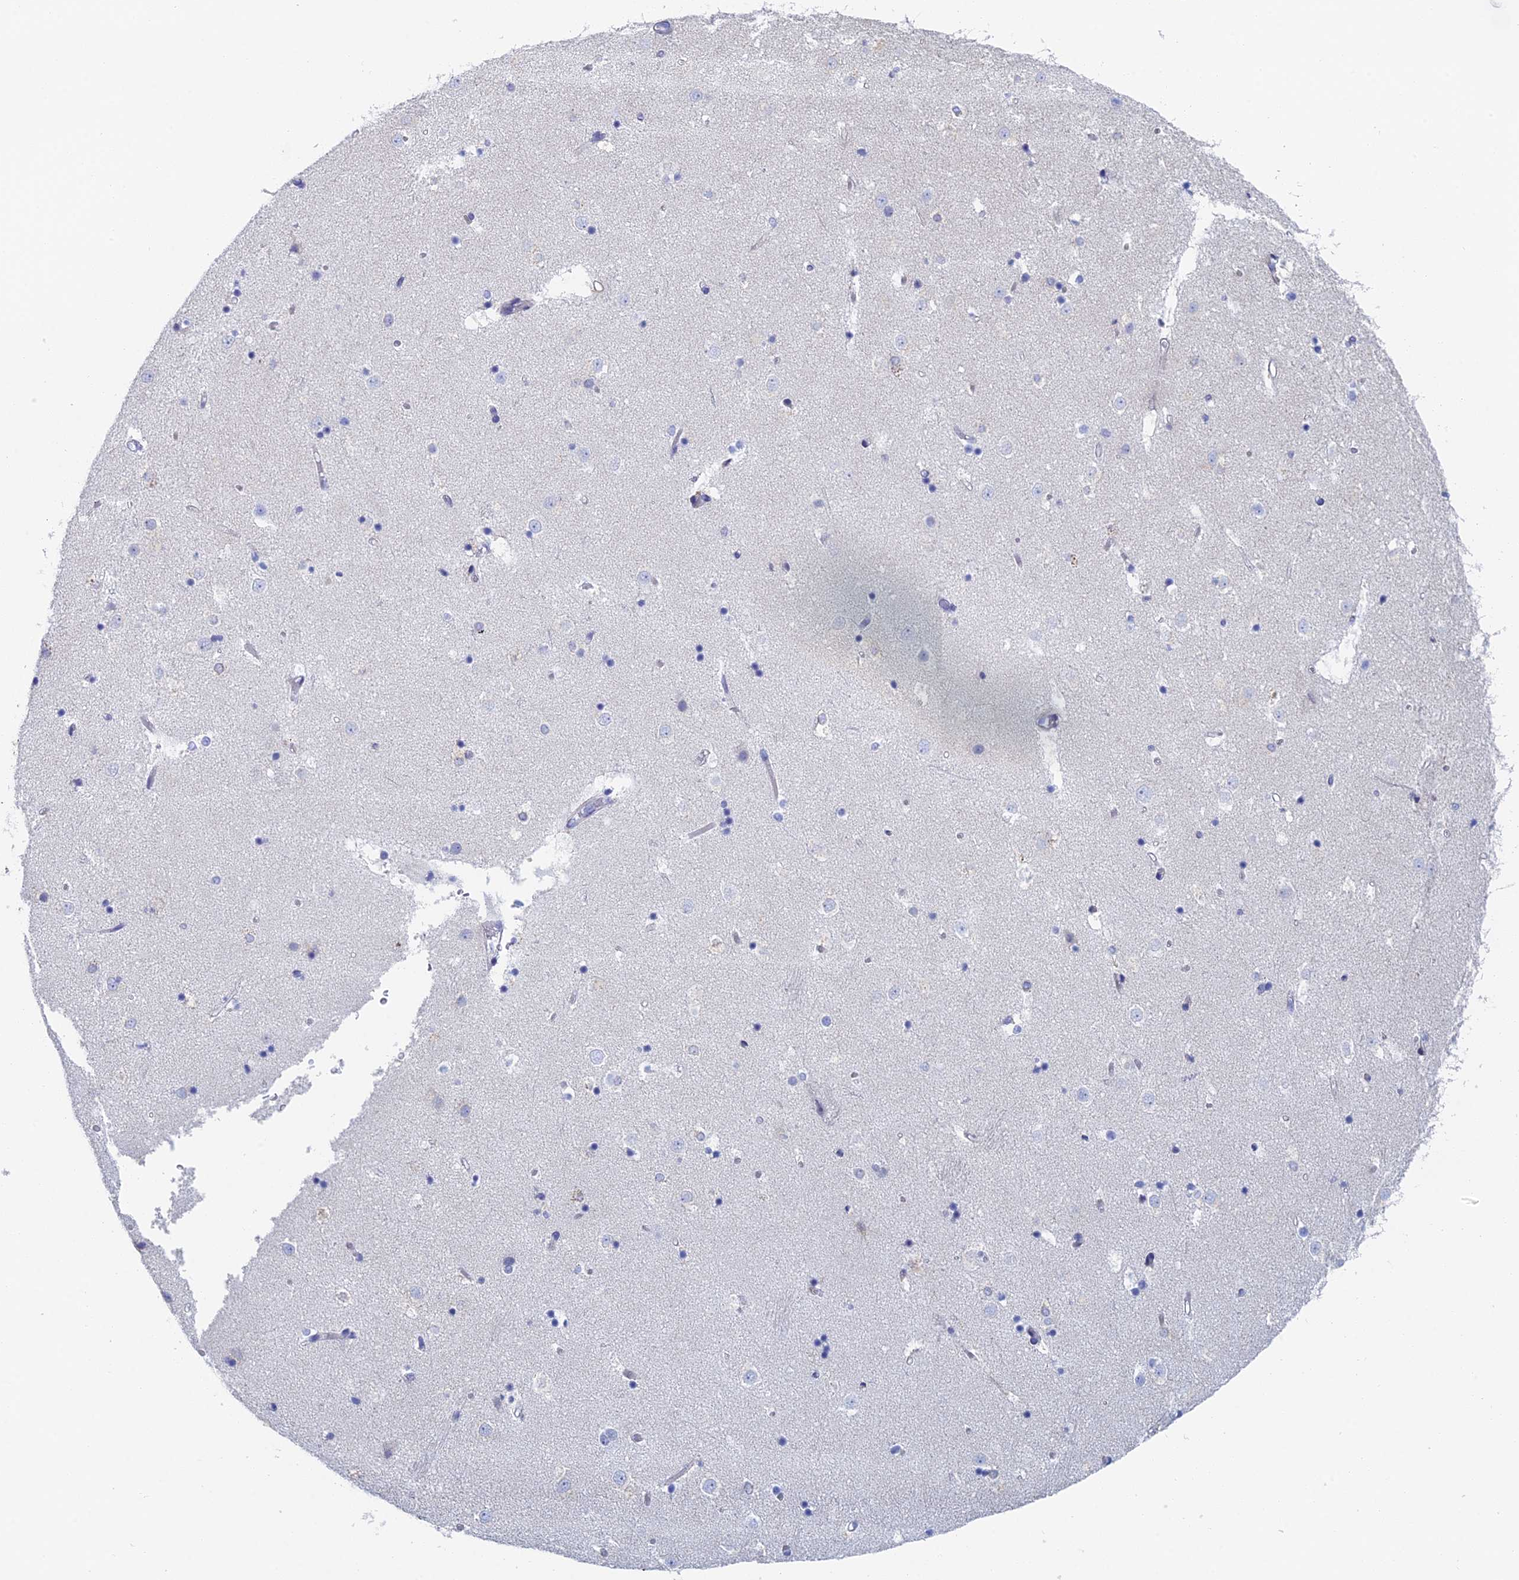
{"staining": {"intensity": "negative", "quantity": "none", "location": "none"}, "tissue": "caudate", "cell_type": "Glial cells", "image_type": "normal", "snomed": [{"axis": "morphology", "description": "Normal tissue, NOS"}, {"axis": "topography", "description": "Lateral ventricle wall"}], "caption": "High power microscopy image of an immunohistochemistry (IHC) image of benign caudate, revealing no significant positivity in glial cells.", "gene": "KCNK18", "patient": {"sex": "female", "age": 52}}